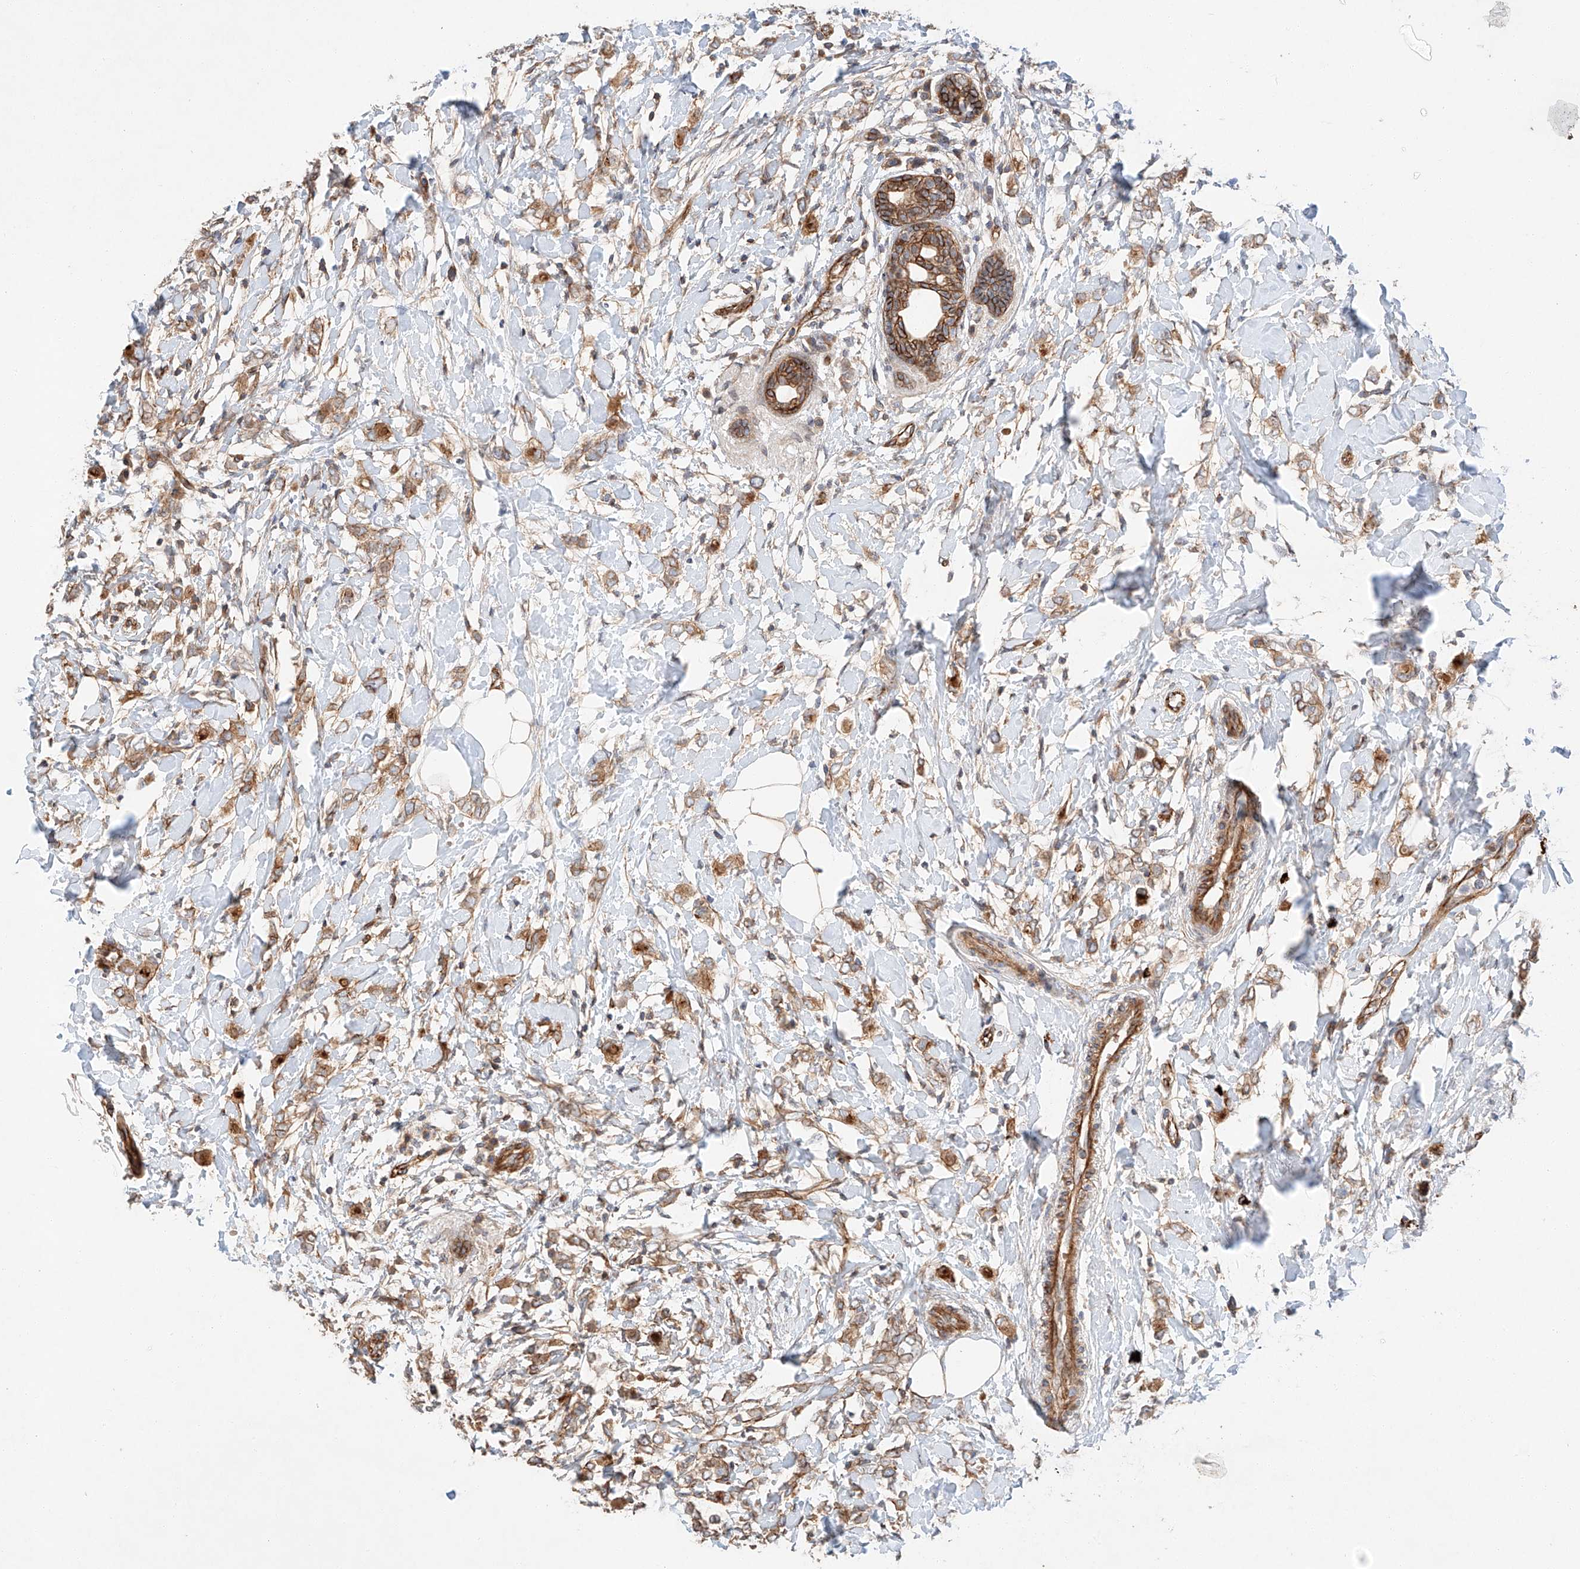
{"staining": {"intensity": "moderate", "quantity": ">75%", "location": "cytoplasmic/membranous"}, "tissue": "breast cancer", "cell_type": "Tumor cells", "image_type": "cancer", "snomed": [{"axis": "morphology", "description": "Normal tissue, NOS"}, {"axis": "morphology", "description": "Lobular carcinoma"}, {"axis": "topography", "description": "Breast"}], "caption": "Protein expression analysis of human lobular carcinoma (breast) reveals moderate cytoplasmic/membranous staining in about >75% of tumor cells.", "gene": "MINDY4", "patient": {"sex": "female", "age": 47}}